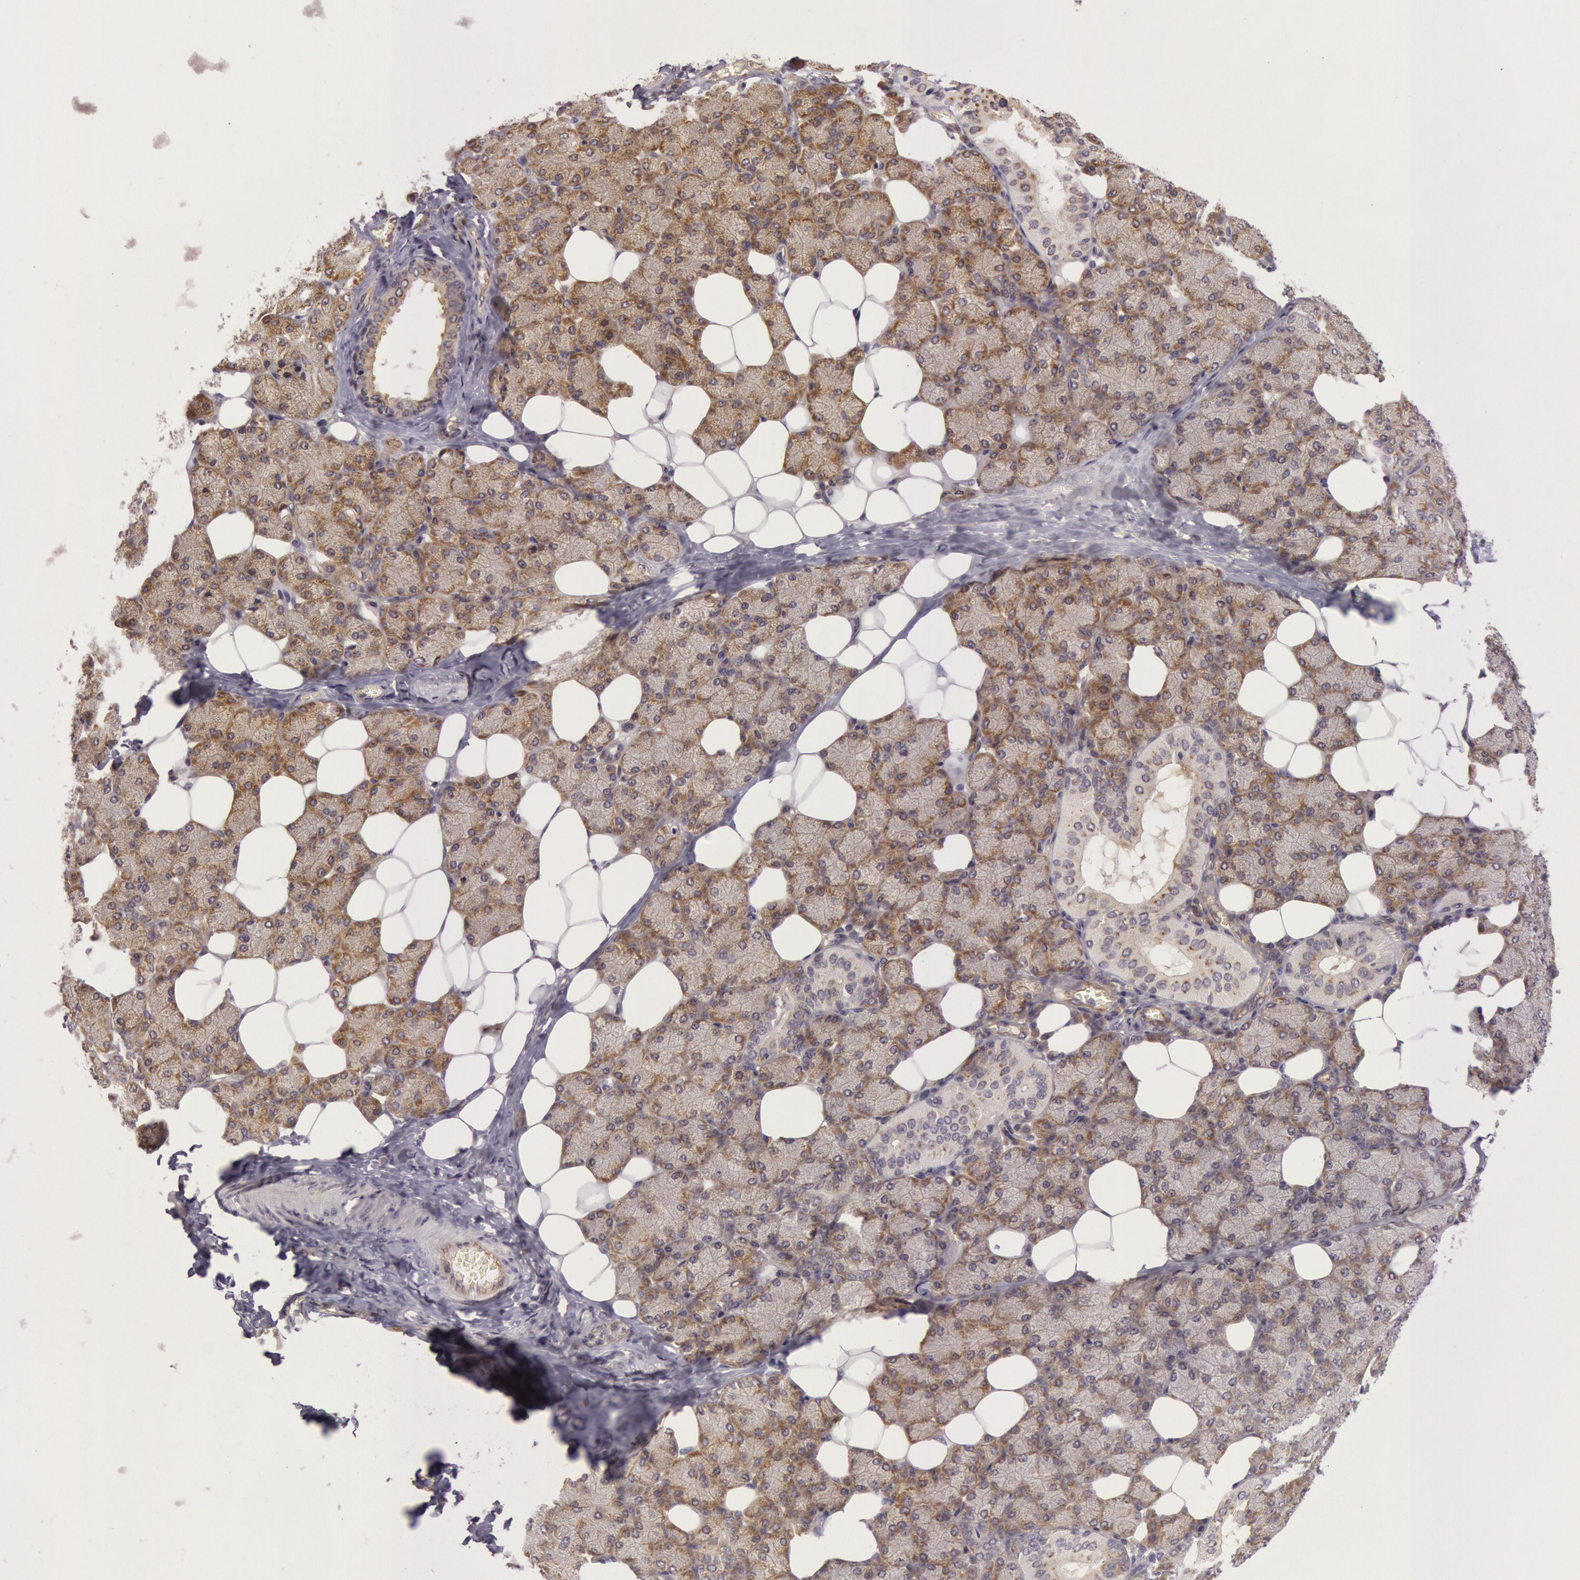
{"staining": {"intensity": "moderate", "quantity": ">75%", "location": "cytoplasmic/membranous"}, "tissue": "salivary gland", "cell_type": "Glandular cells", "image_type": "normal", "snomed": [{"axis": "morphology", "description": "Normal tissue, NOS"}, {"axis": "topography", "description": "Lymph node"}, {"axis": "topography", "description": "Salivary gland"}], "caption": "The histopathology image displays a brown stain indicating the presence of a protein in the cytoplasmic/membranous of glandular cells in salivary gland. The protein is shown in brown color, while the nuclei are stained blue.", "gene": "CHUK", "patient": {"sex": "male", "age": 8}}